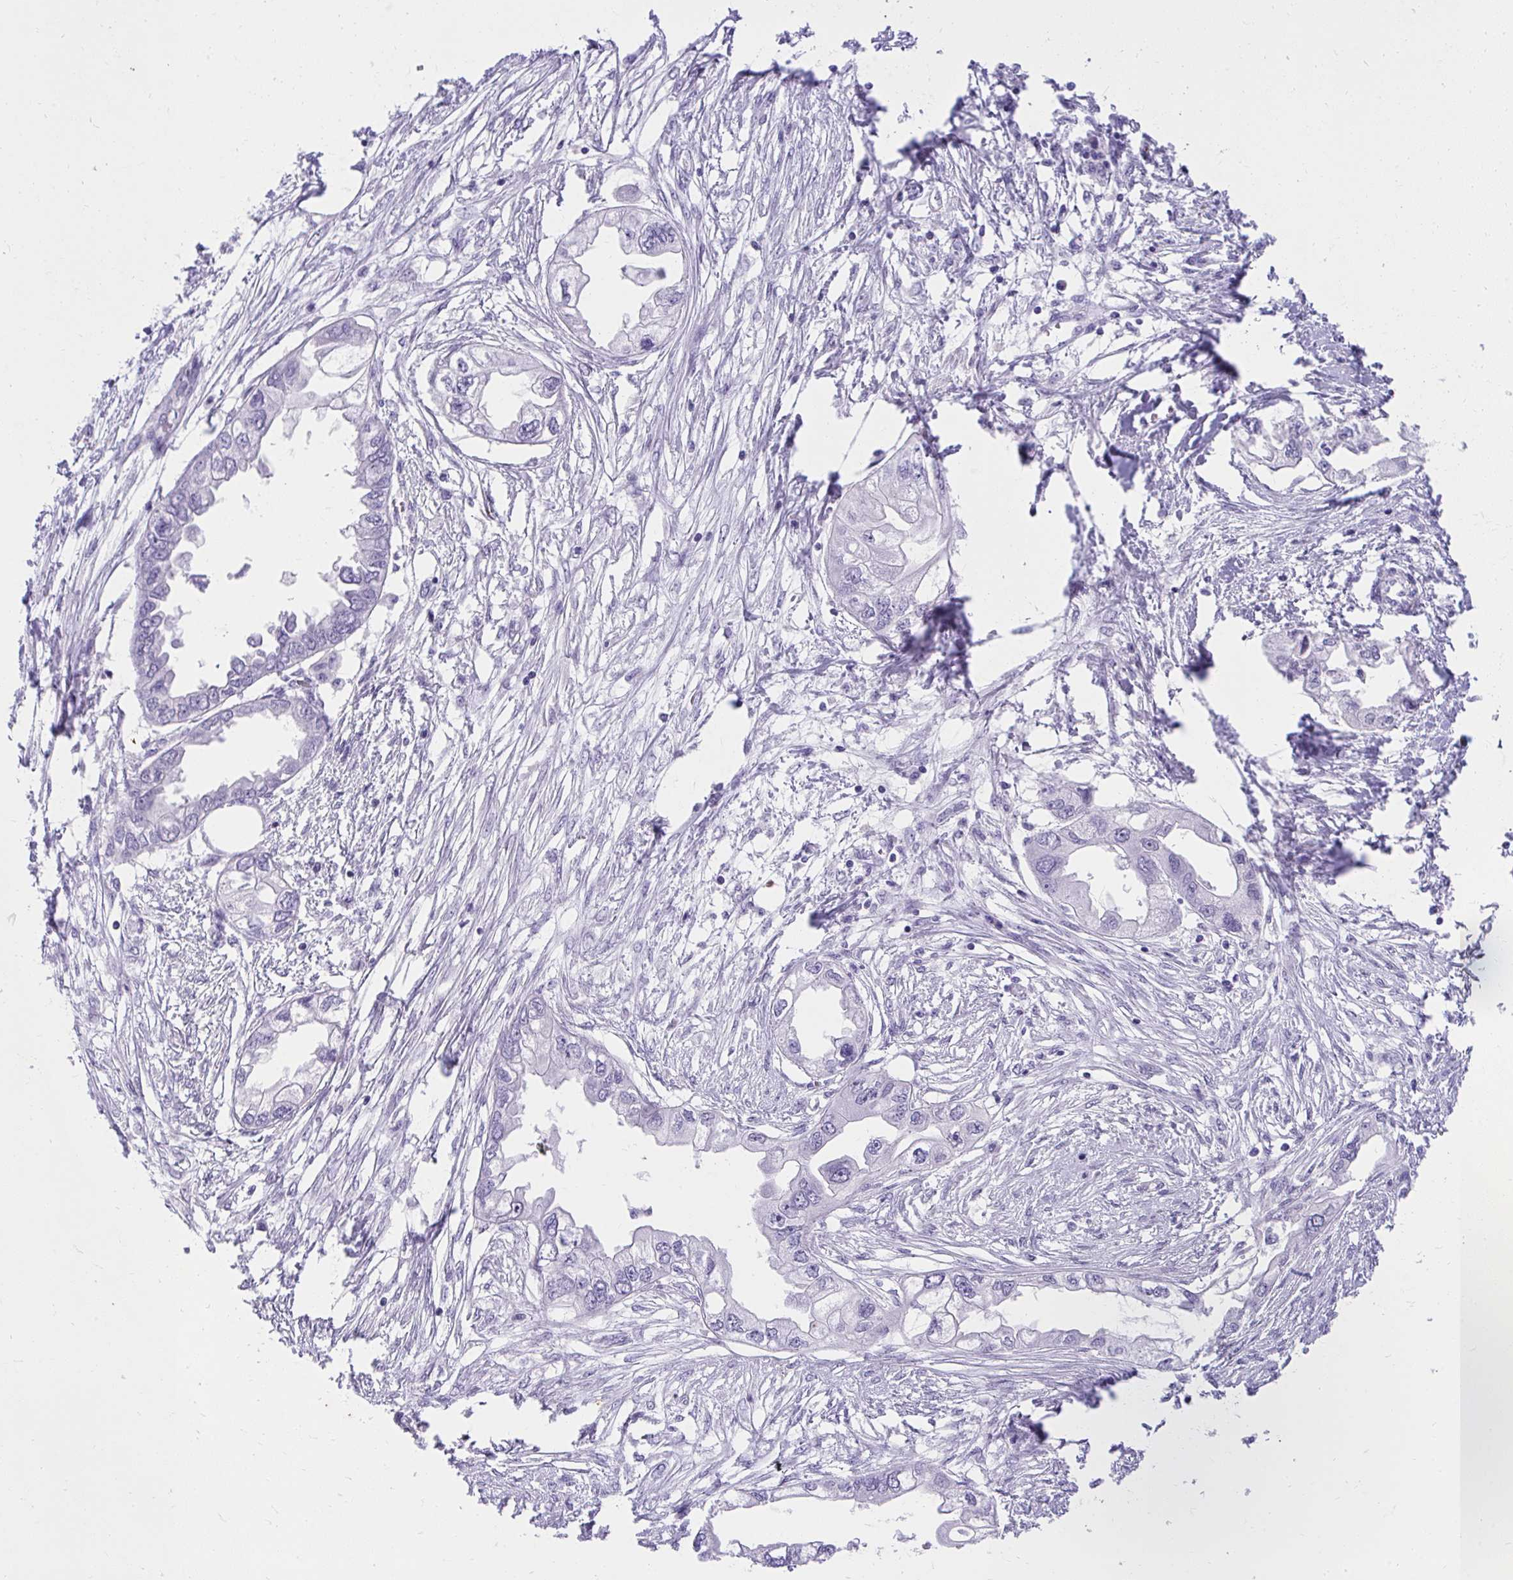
{"staining": {"intensity": "negative", "quantity": "none", "location": "none"}, "tissue": "endometrial cancer", "cell_type": "Tumor cells", "image_type": "cancer", "snomed": [{"axis": "morphology", "description": "Adenocarcinoma, NOS"}, {"axis": "morphology", "description": "Adenocarcinoma, metastatic, NOS"}, {"axis": "topography", "description": "Adipose tissue"}, {"axis": "topography", "description": "Endometrium"}], "caption": "A high-resolution micrograph shows immunohistochemistry (IHC) staining of metastatic adenocarcinoma (endometrial), which exhibits no significant expression in tumor cells. (Brightfield microscopy of DAB (3,3'-diaminobenzidine) IHC at high magnification).", "gene": "KLK1", "patient": {"sex": "female", "age": 67}}